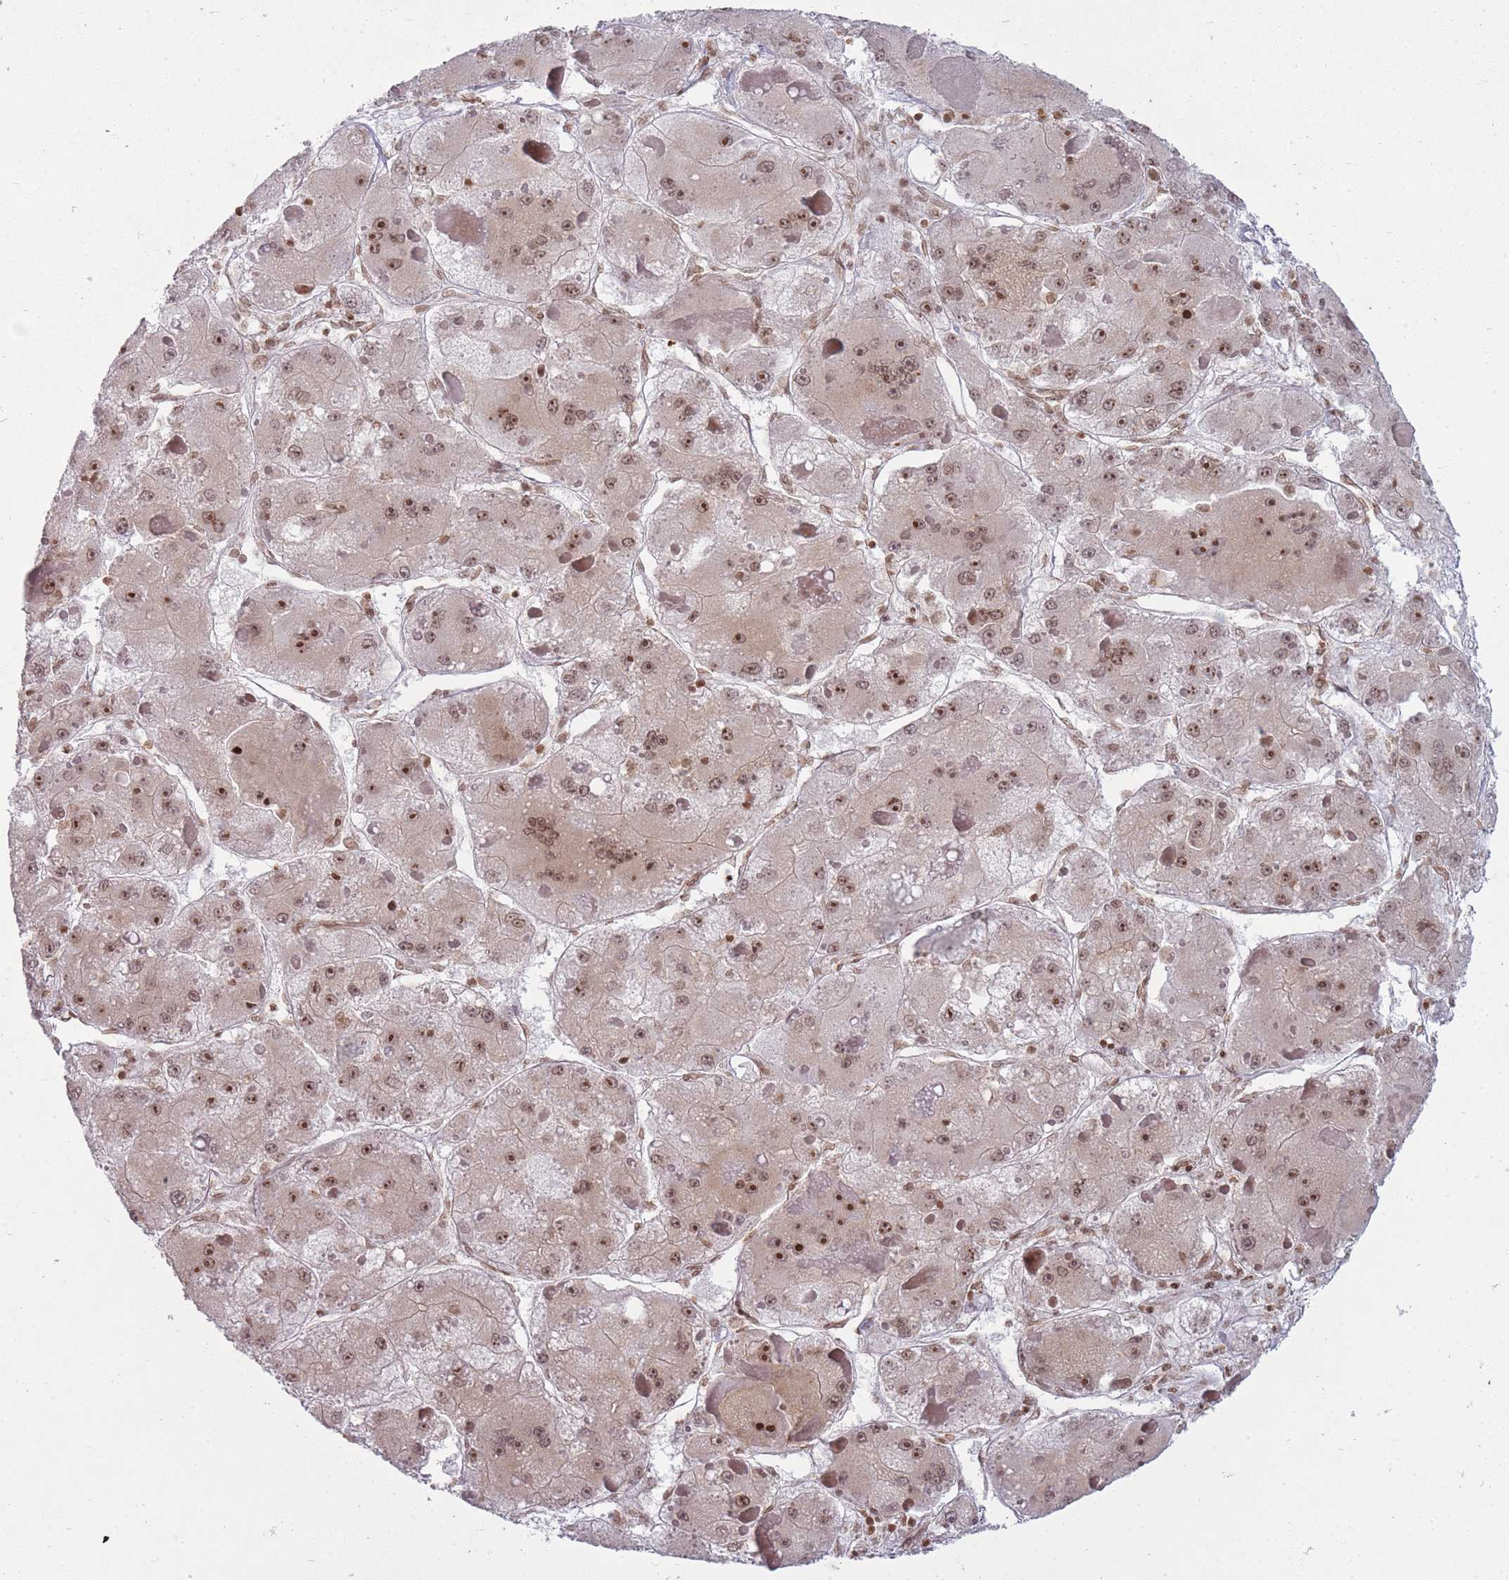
{"staining": {"intensity": "moderate", "quantity": ">75%", "location": "nuclear"}, "tissue": "liver cancer", "cell_type": "Tumor cells", "image_type": "cancer", "snomed": [{"axis": "morphology", "description": "Carcinoma, Hepatocellular, NOS"}, {"axis": "topography", "description": "Liver"}], "caption": "DAB (3,3'-diaminobenzidine) immunohistochemical staining of human liver cancer reveals moderate nuclear protein expression in approximately >75% of tumor cells. Immunohistochemistry (ihc) stains the protein in brown and the nuclei are stained blue.", "gene": "TMC6", "patient": {"sex": "female", "age": 73}}